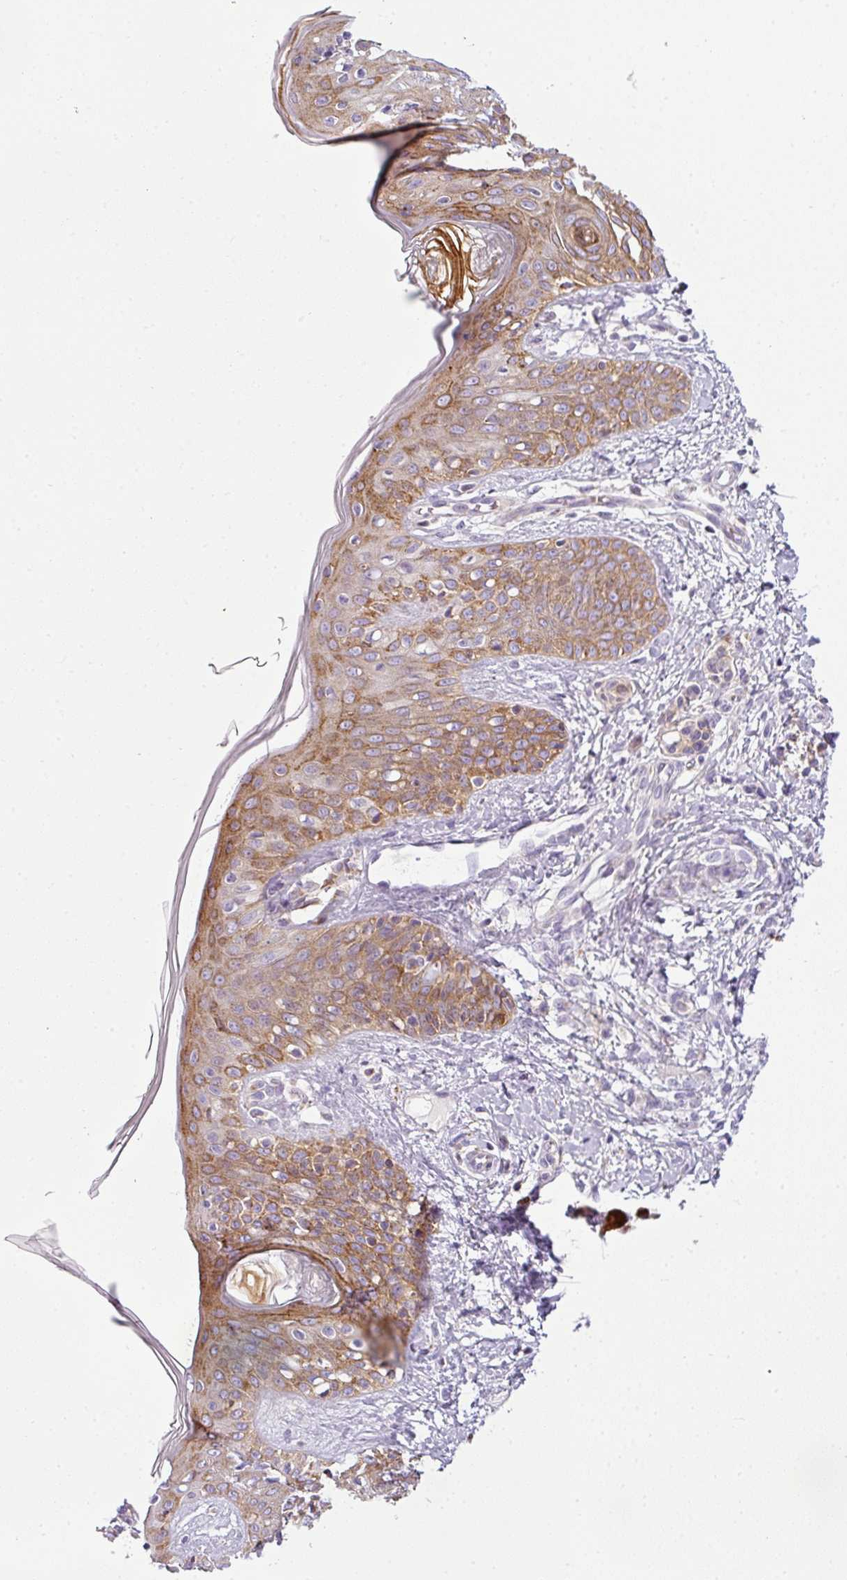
{"staining": {"intensity": "moderate", "quantity": ">75%", "location": "cytoplasmic/membranous"}, "tissue": "skin", "cell_type": "Fibroblasts", "image_type": "normal", "snomed": [{"axis": "morphology", "description": "Normal tissue, NOS"}, {"axis": "topography", "description": "Skin"}], "caption": "Immunohistochemical staining of benign skin shows moderate cytoplasmic/membranous protein staining in approximately >75% of fibroblasts.", "gene": "ANKRD18A", "patient": {"sex": "male", "age": 16}}